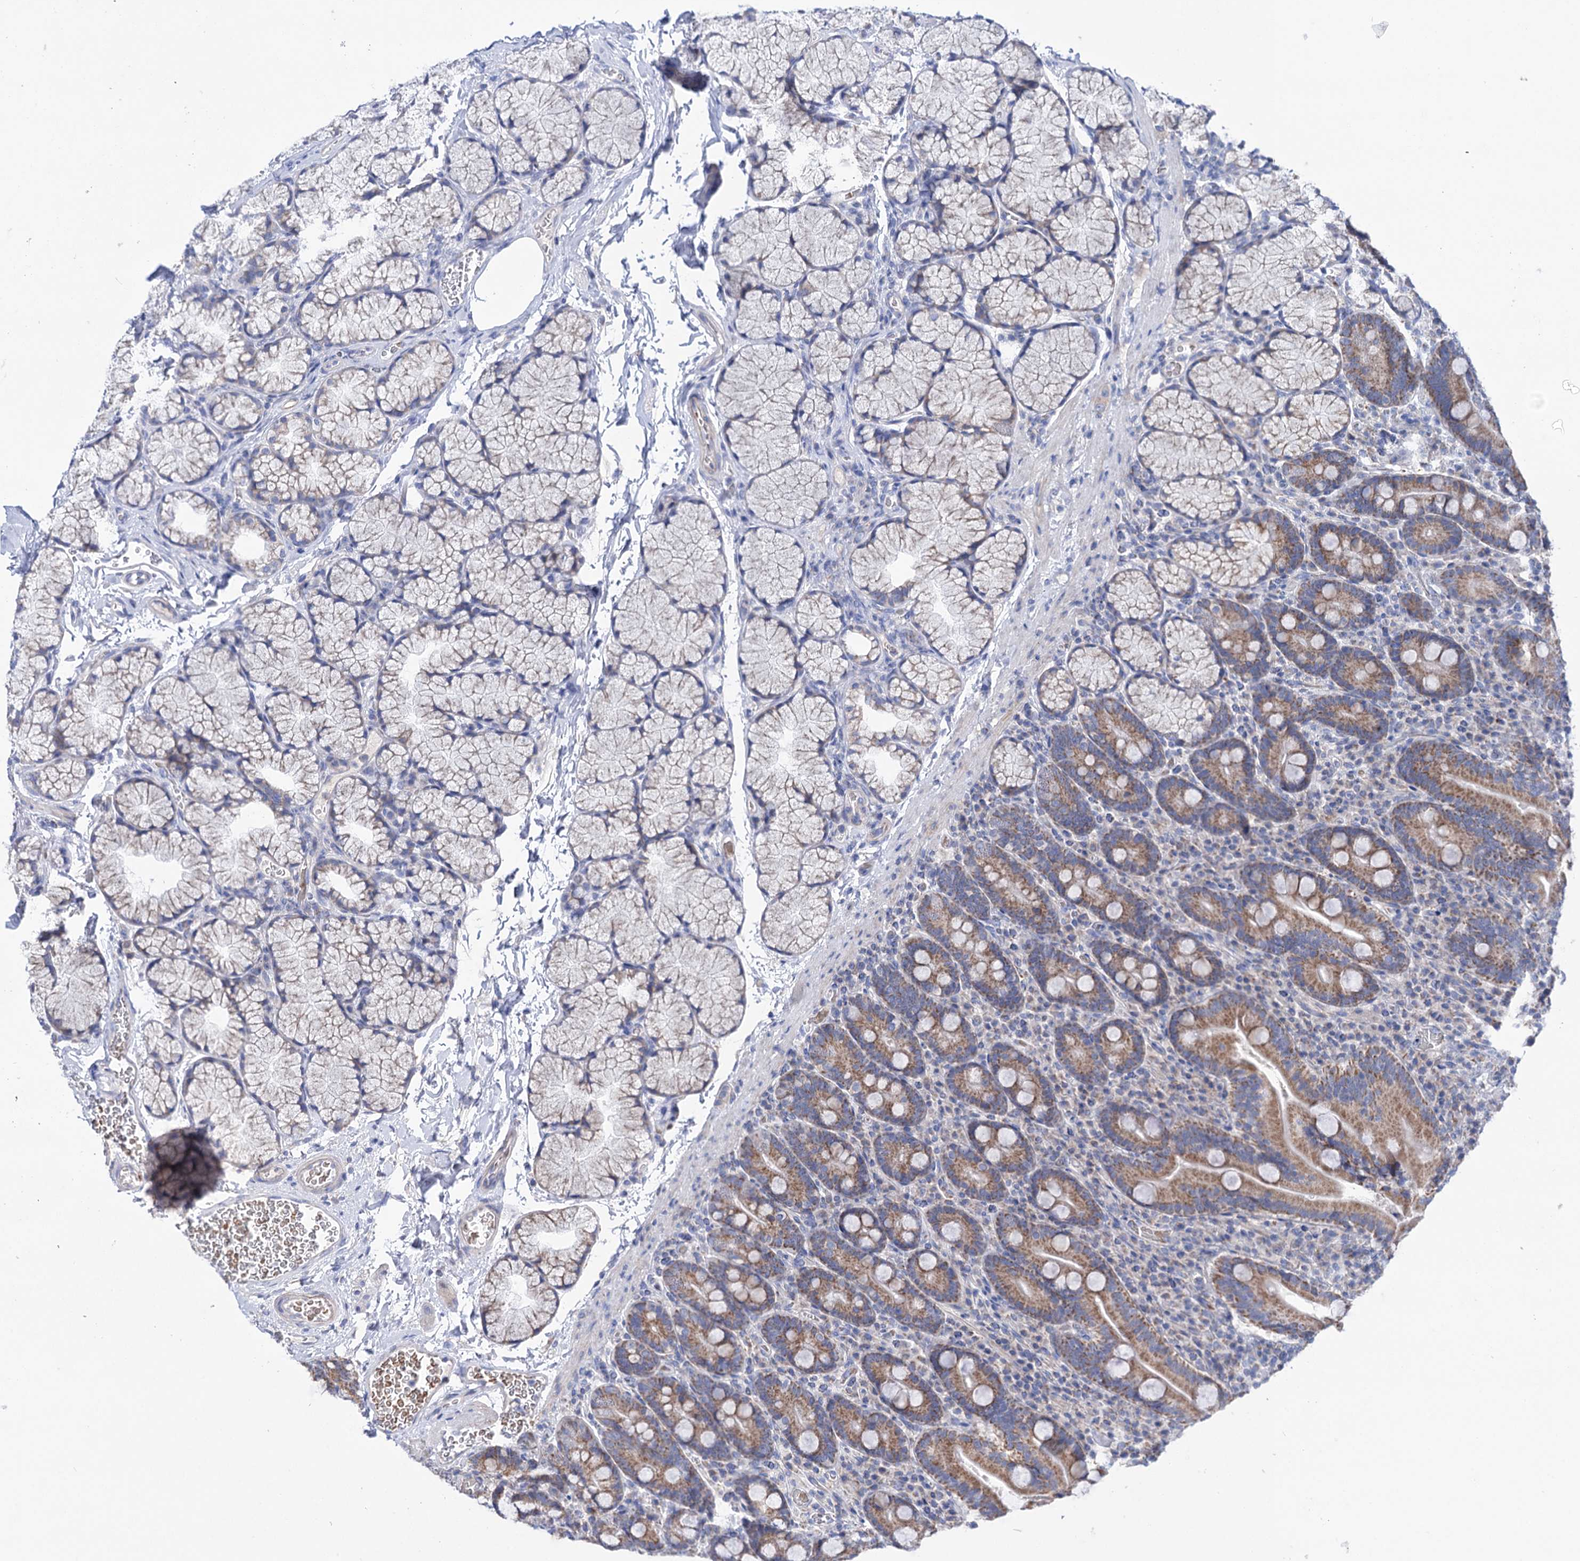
{"staining": {"intensity": "moderate", "quantity": ">75%", "location": "cytoplasmic/membranous"}, "tissue": "duodenum", "cell_type": "Glandular cells", "image_type": "normal", "snomed": [{"axis": "morphology", "description": "Normal tissue, NOS"}, {"axis": "topography", "description": "Duodenum"}], "caption": "Protein staining of benign duodenum displays moderate cytoplasmic/membranous expression in approximately >75% of glandular cells. The staining was performed using DAB (3,3'-diaminobenzidine), with brown indicating positive protein expression. Nuclei are stained blue with hematoxylin.", "gene": "YARS2", "patient": {"sex": "male", "age": 35}}